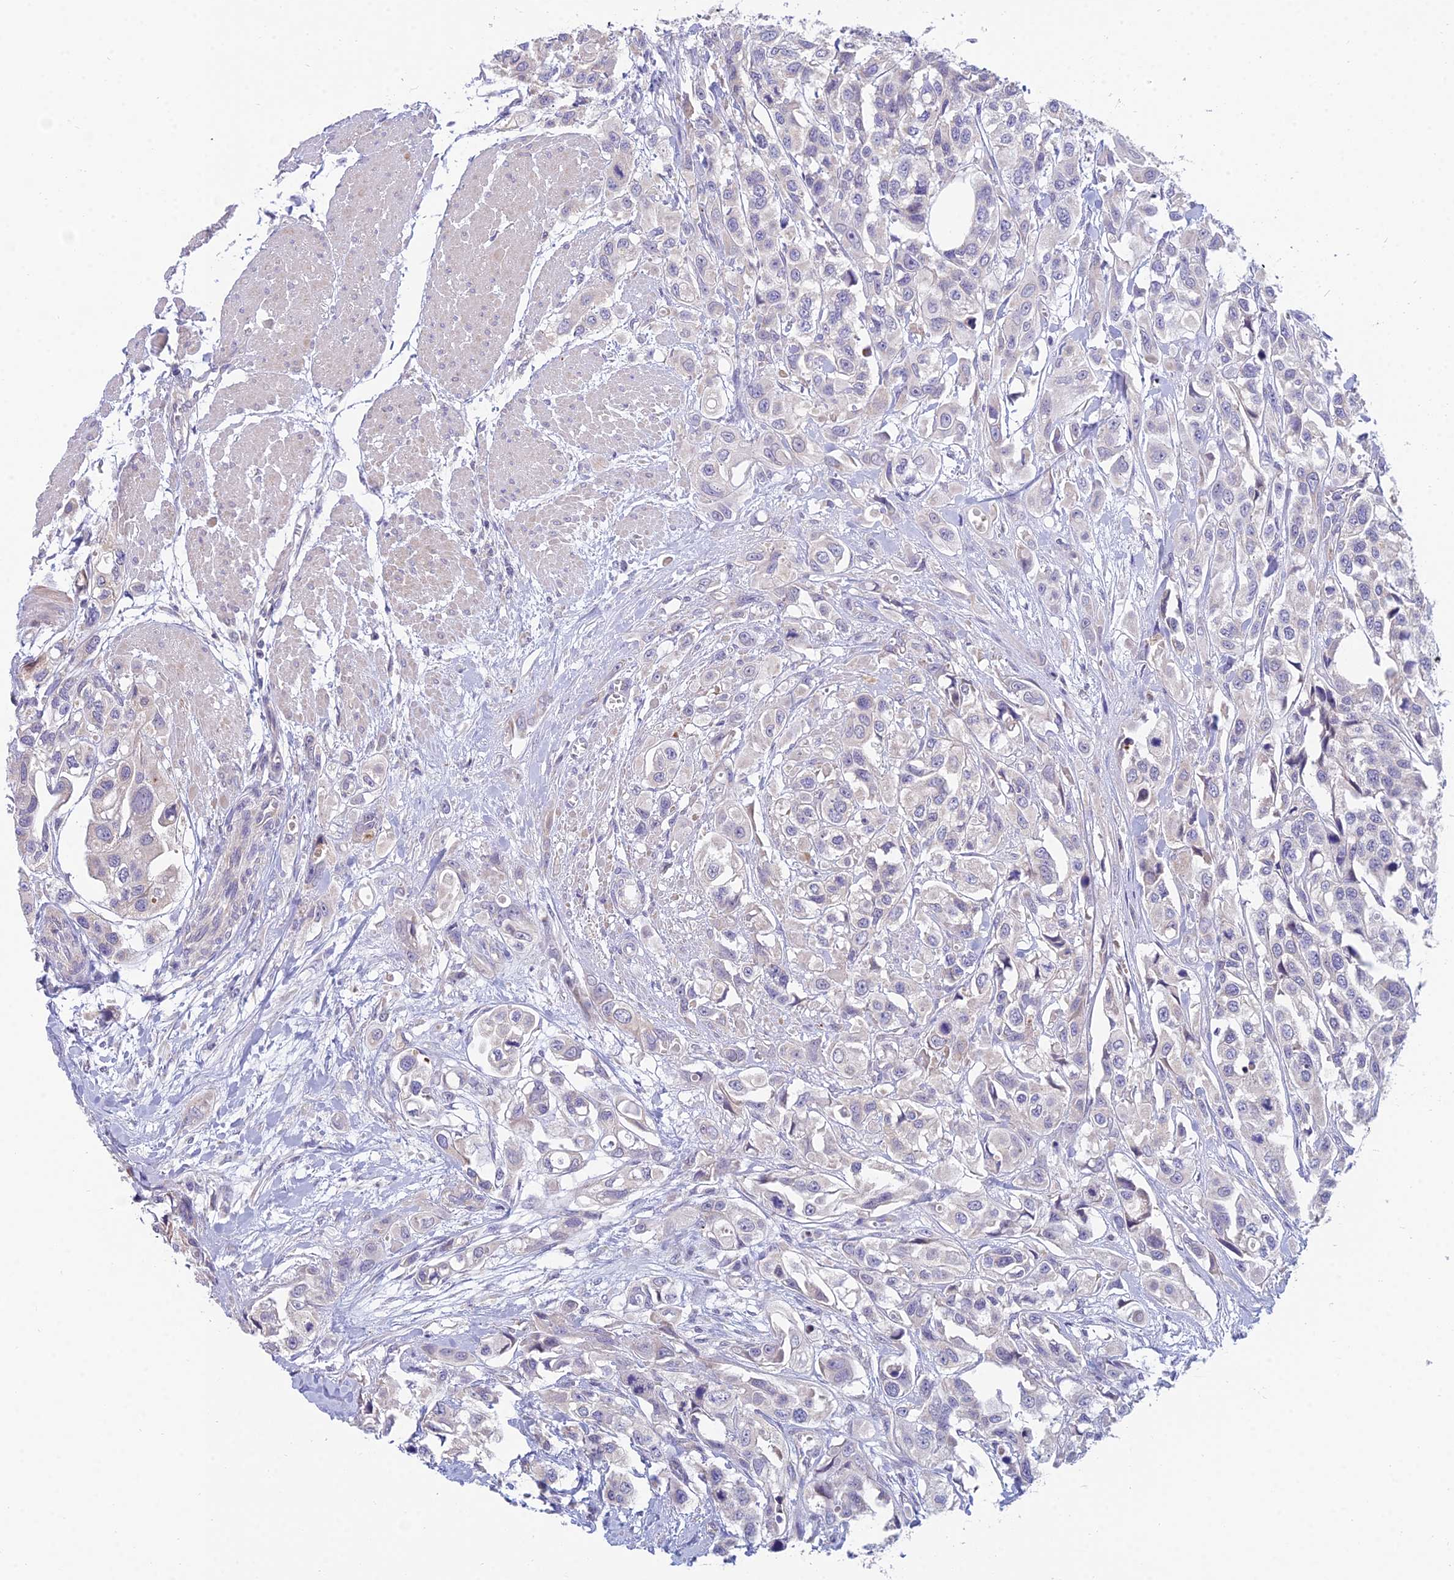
{"staining": {"intensity": "negative", "quantity": "none", "location": "none"}, "tissue": "urothelial cancer", "cell_type": "Tumor cells", "image_type": "cancer", "snomed": [{"axis": "morphology", "description": "Urothelial carcinoma, High grade"}, {"axis": "topography", "description": "Urinary bladder"}], "caption": "DAB (3,3'-diaminobenzidine) immunohistochemical staining of urothelial cancer displays no significant positivity in tumor cells.", "gene": "CFAP206", "patient": {"sex": "male", "age": 67}}